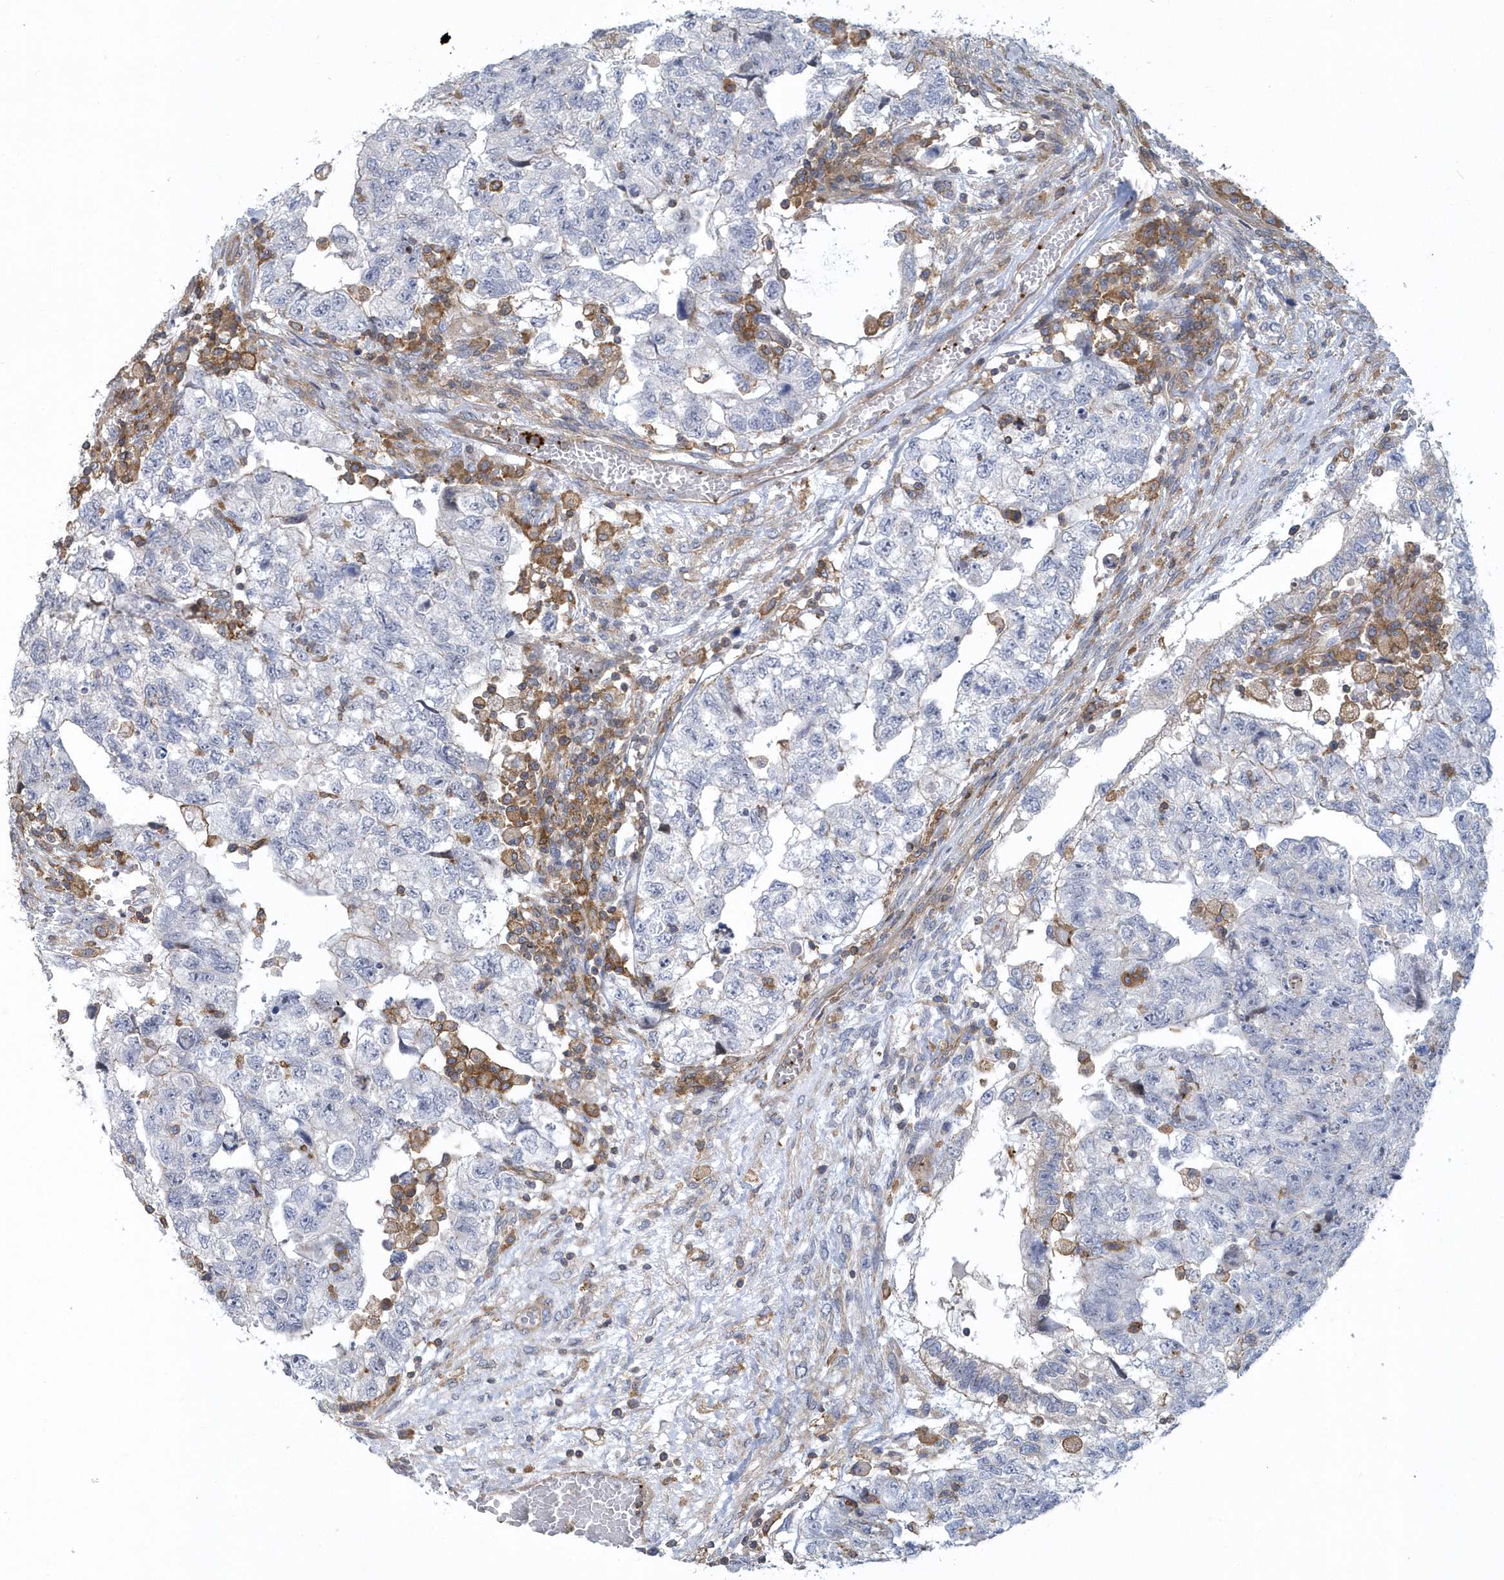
{"staining": {"intensity": "negative", "quantity": "none", "location": "none"}, "tissue": "testis cancer", "cell_type": "Tumor cells", "image_type": "cancer", "snomed": [{"axis": "morphology", "description": "Carcinoma, Embryonal, NOS"}, {"axis": "topography", "description": "Testis"}], "caption": "There is no significant expression in tumor cells of embryonal carcinoma (testis).", "gene": "ARAP2", "patient": {"sex": "male", "age": 36}}